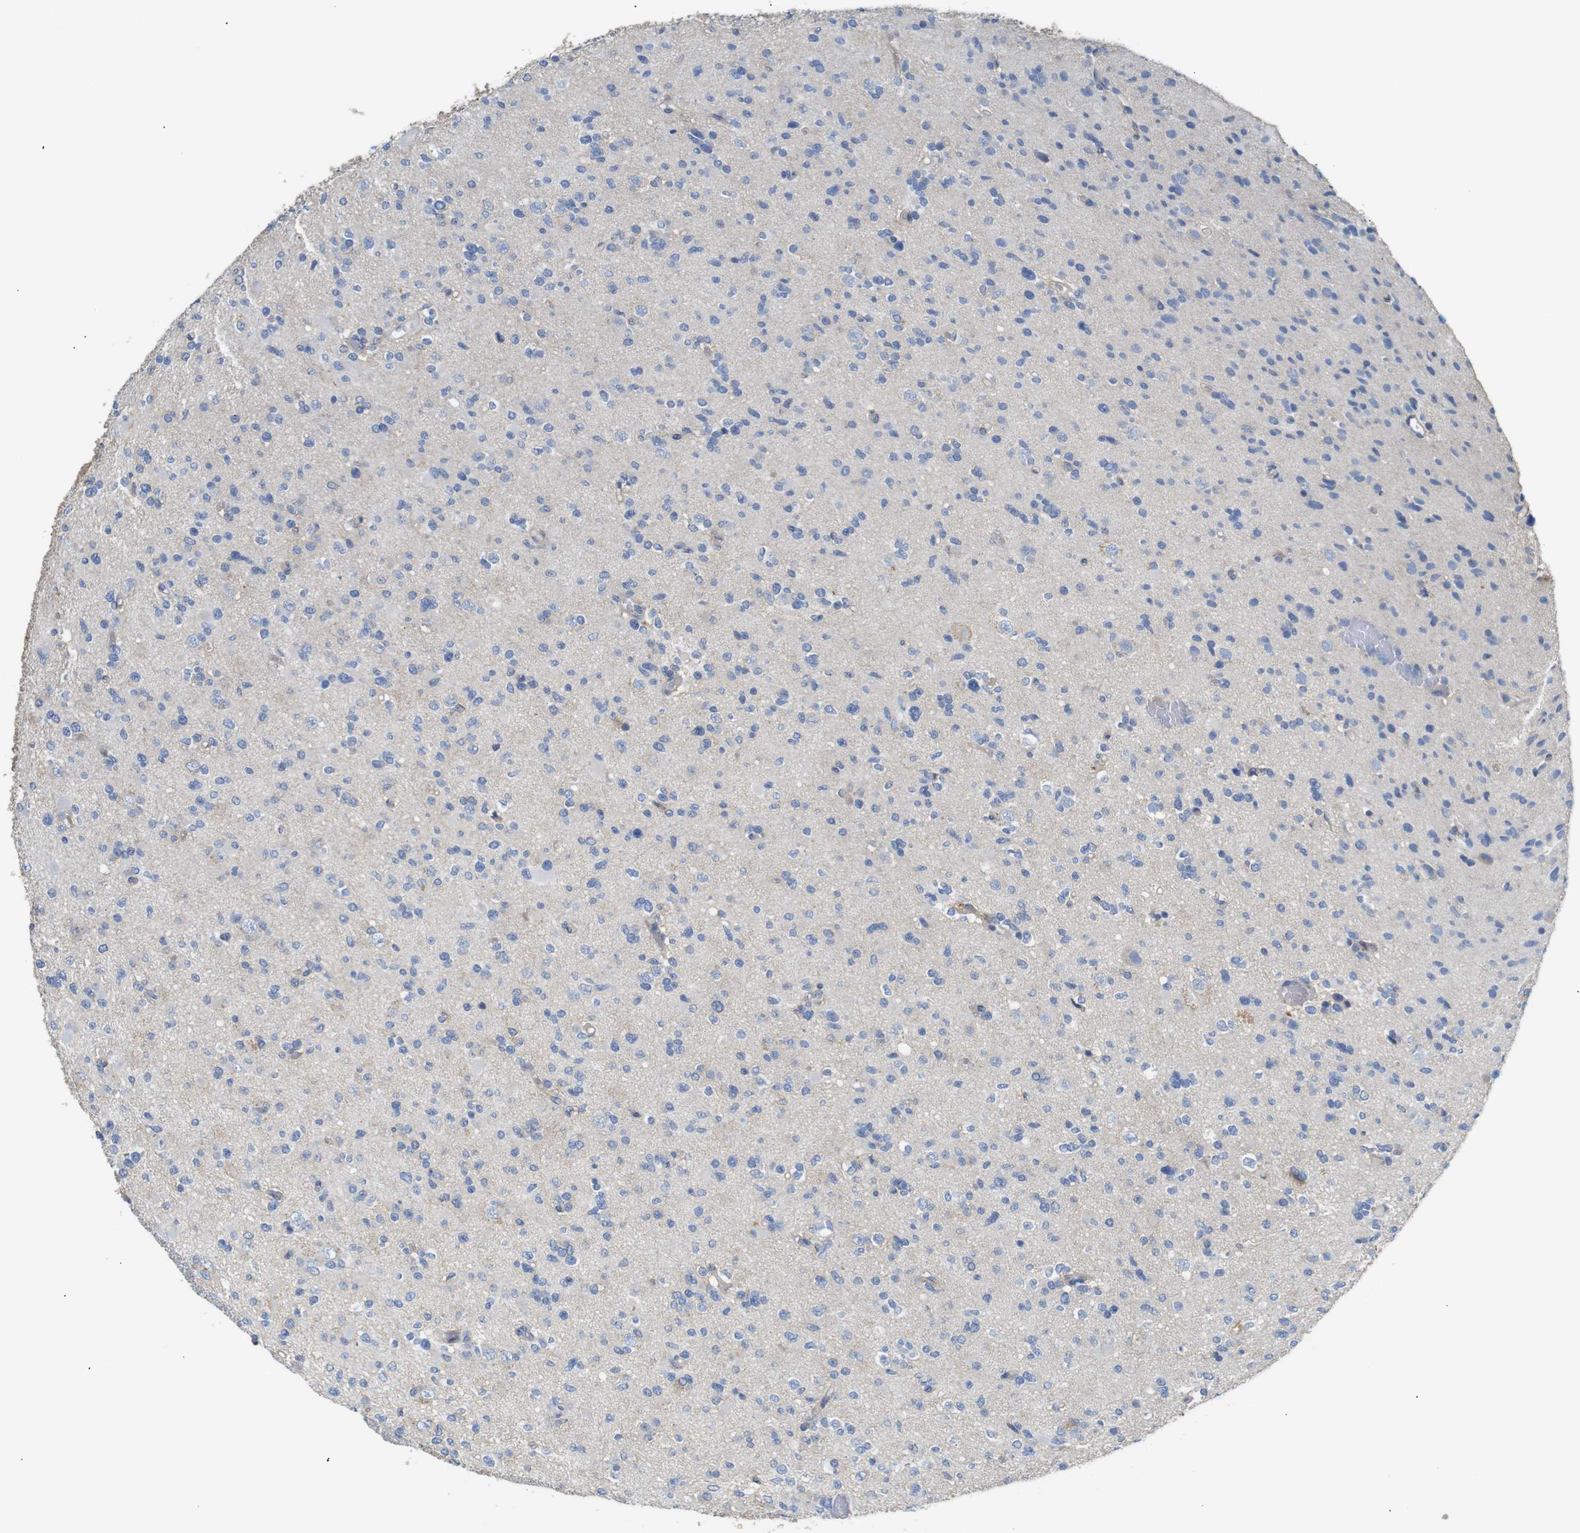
{"staining": {"intensity": "negative", "quantity": "none", "location": "none"}, "tissue": "glioma", "cell_type": "Tumor cells", "image_type": "cancer", "snomed": [{"axis": "morphology", "description": "Glioma, malignant, Low grade"}, {"axis": "topography", "description": "Brain"}], "caption": "Tumor cells are negative for brown protein staining in malignant glioma (low-grade).", "gene": "ALOX15", "patient": {"sex": "female", "age": 22}}